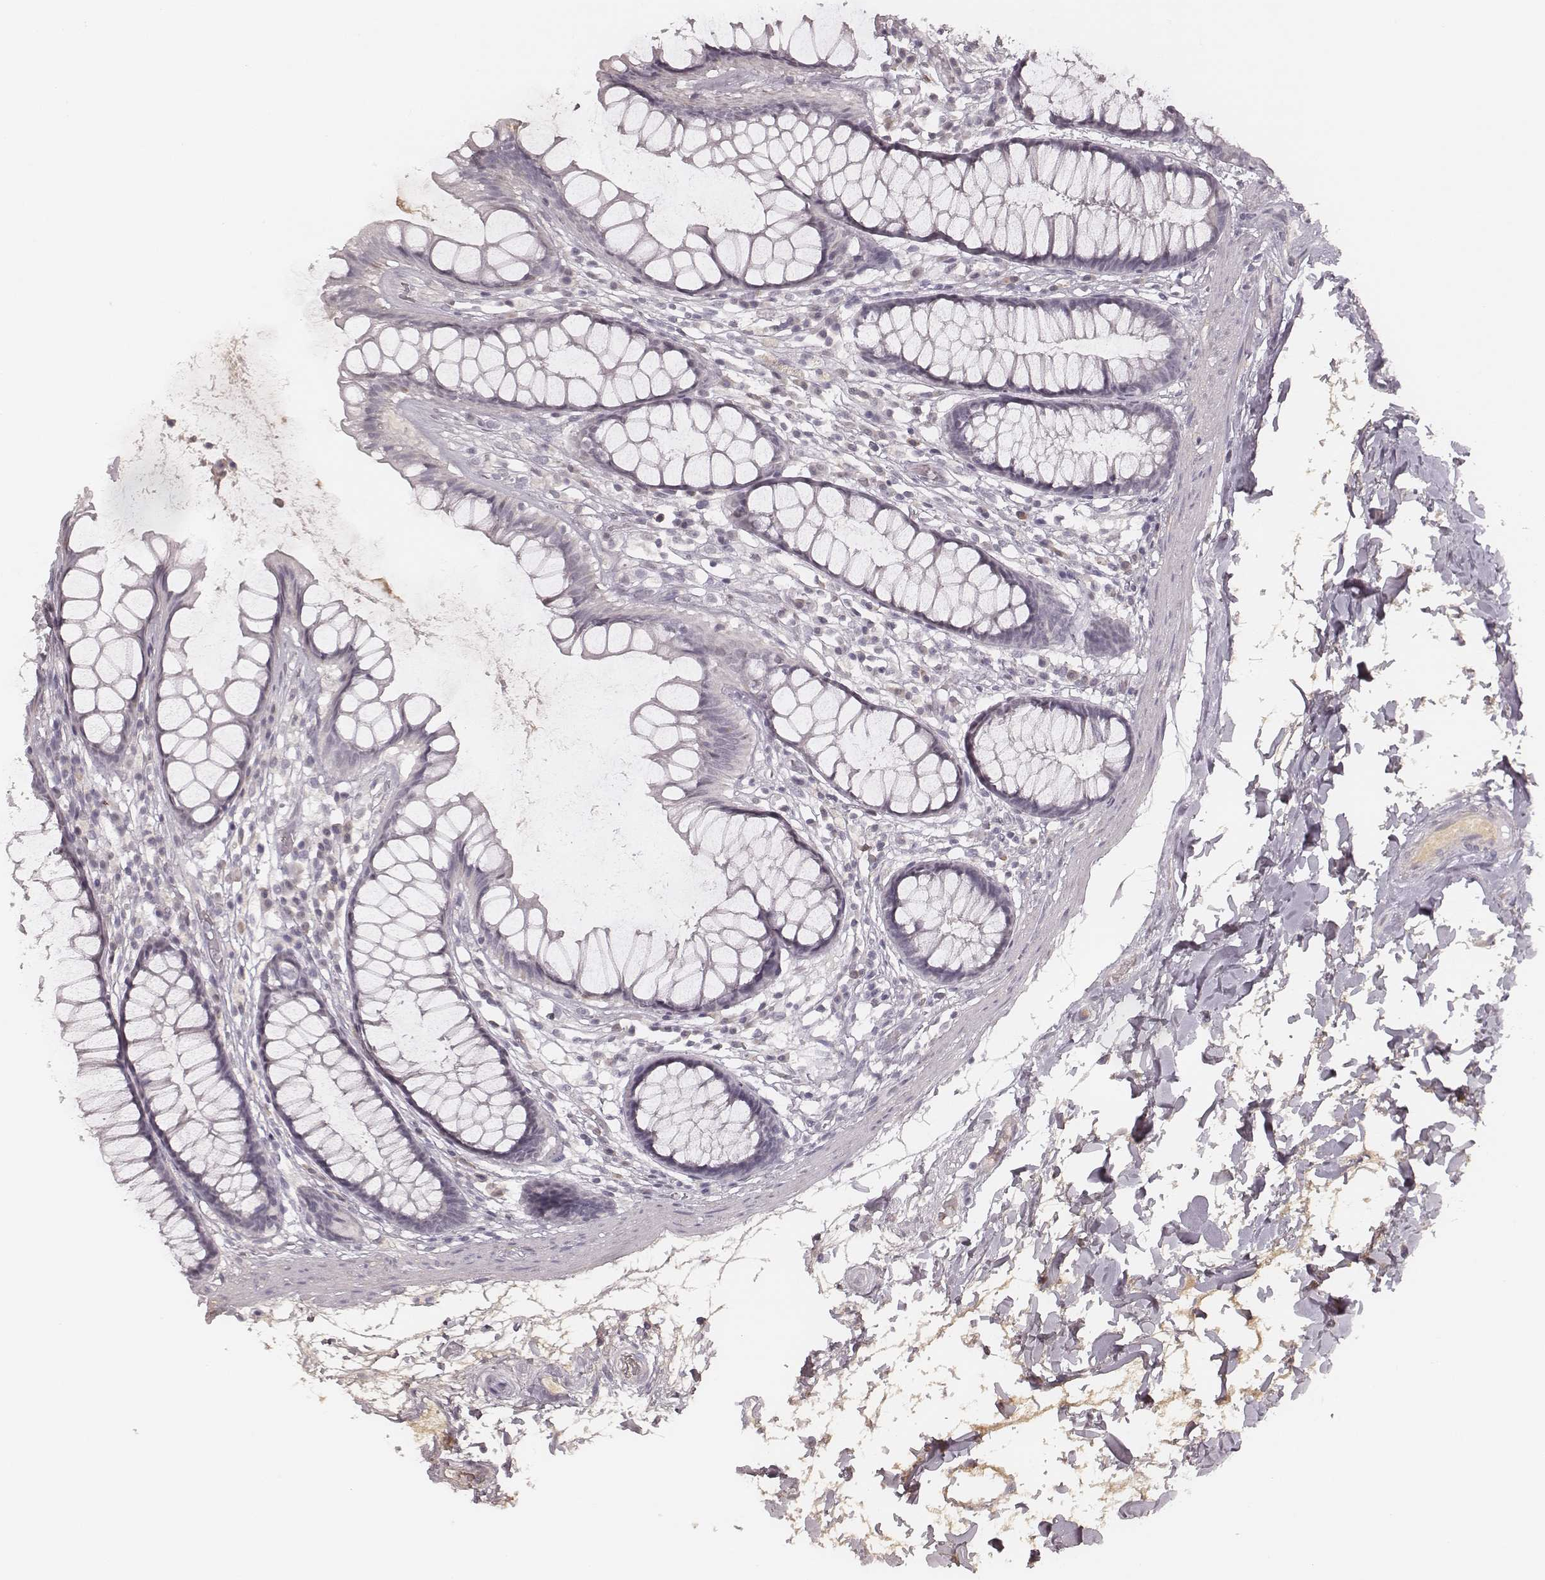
{"staining": {"intensity": "negative", "quantity": "none", "location": "none"}, "tissue": "rectum", "cell_type": "Glandular cells", "image_type": "normal", "snomed": [{"axis": "morphology", "description": "Normal tissue, NOS"}, {"axis": "topography", "description": "Rectum"}], "caption": "Immunohistochemistry of unremarkable human rectum displays no staining in glandular cells. (DAB (3,3'-diaminobenzidine) immunohistochemistry, high magnification).", "gene": "MSX1", "patient": {"sex": "male", "age": 72}}